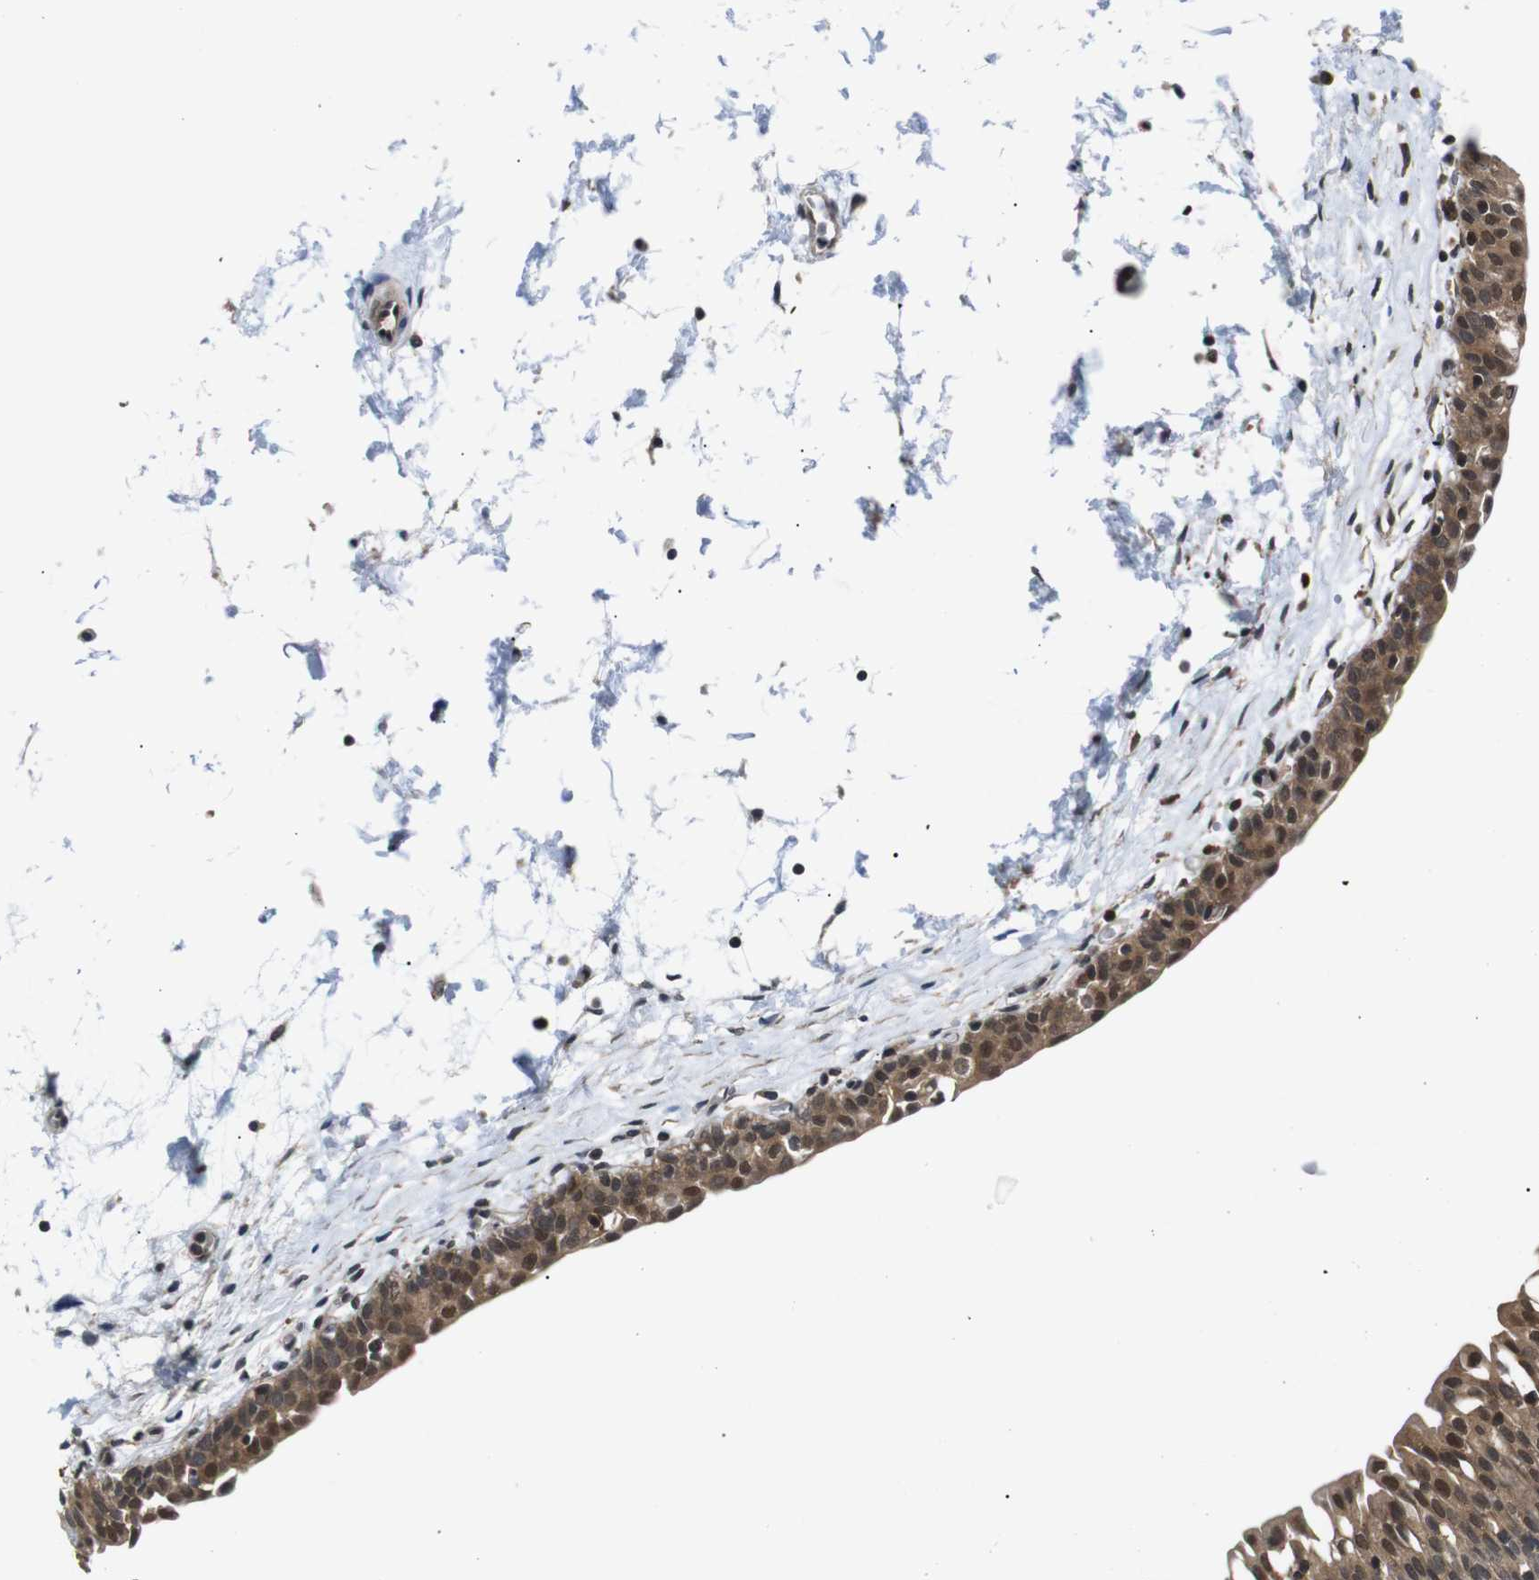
{"staining": {"intensity": "moderate", "quantity": ">75%", "location": "cytoplasmic/membranous,nuclear"}, "tissue": "urinary bladder", "cell_type": "Urothelial cells", "image_type": "normal", "snomed": [{"axis": "morphology", "description": "Normal tissue, NOS"}, {"axis": "topography", "description": "Urinary bladder"}], "caption": "About >75% of urothelial cells in unremarkable human urinary bladder display moderate cytoplasmic/membranous,nuclear protein expression as visualized by brown immunohistochemical staining.", "gene": "UBXN1", "patient": {"sex": "male", "age": 55}}